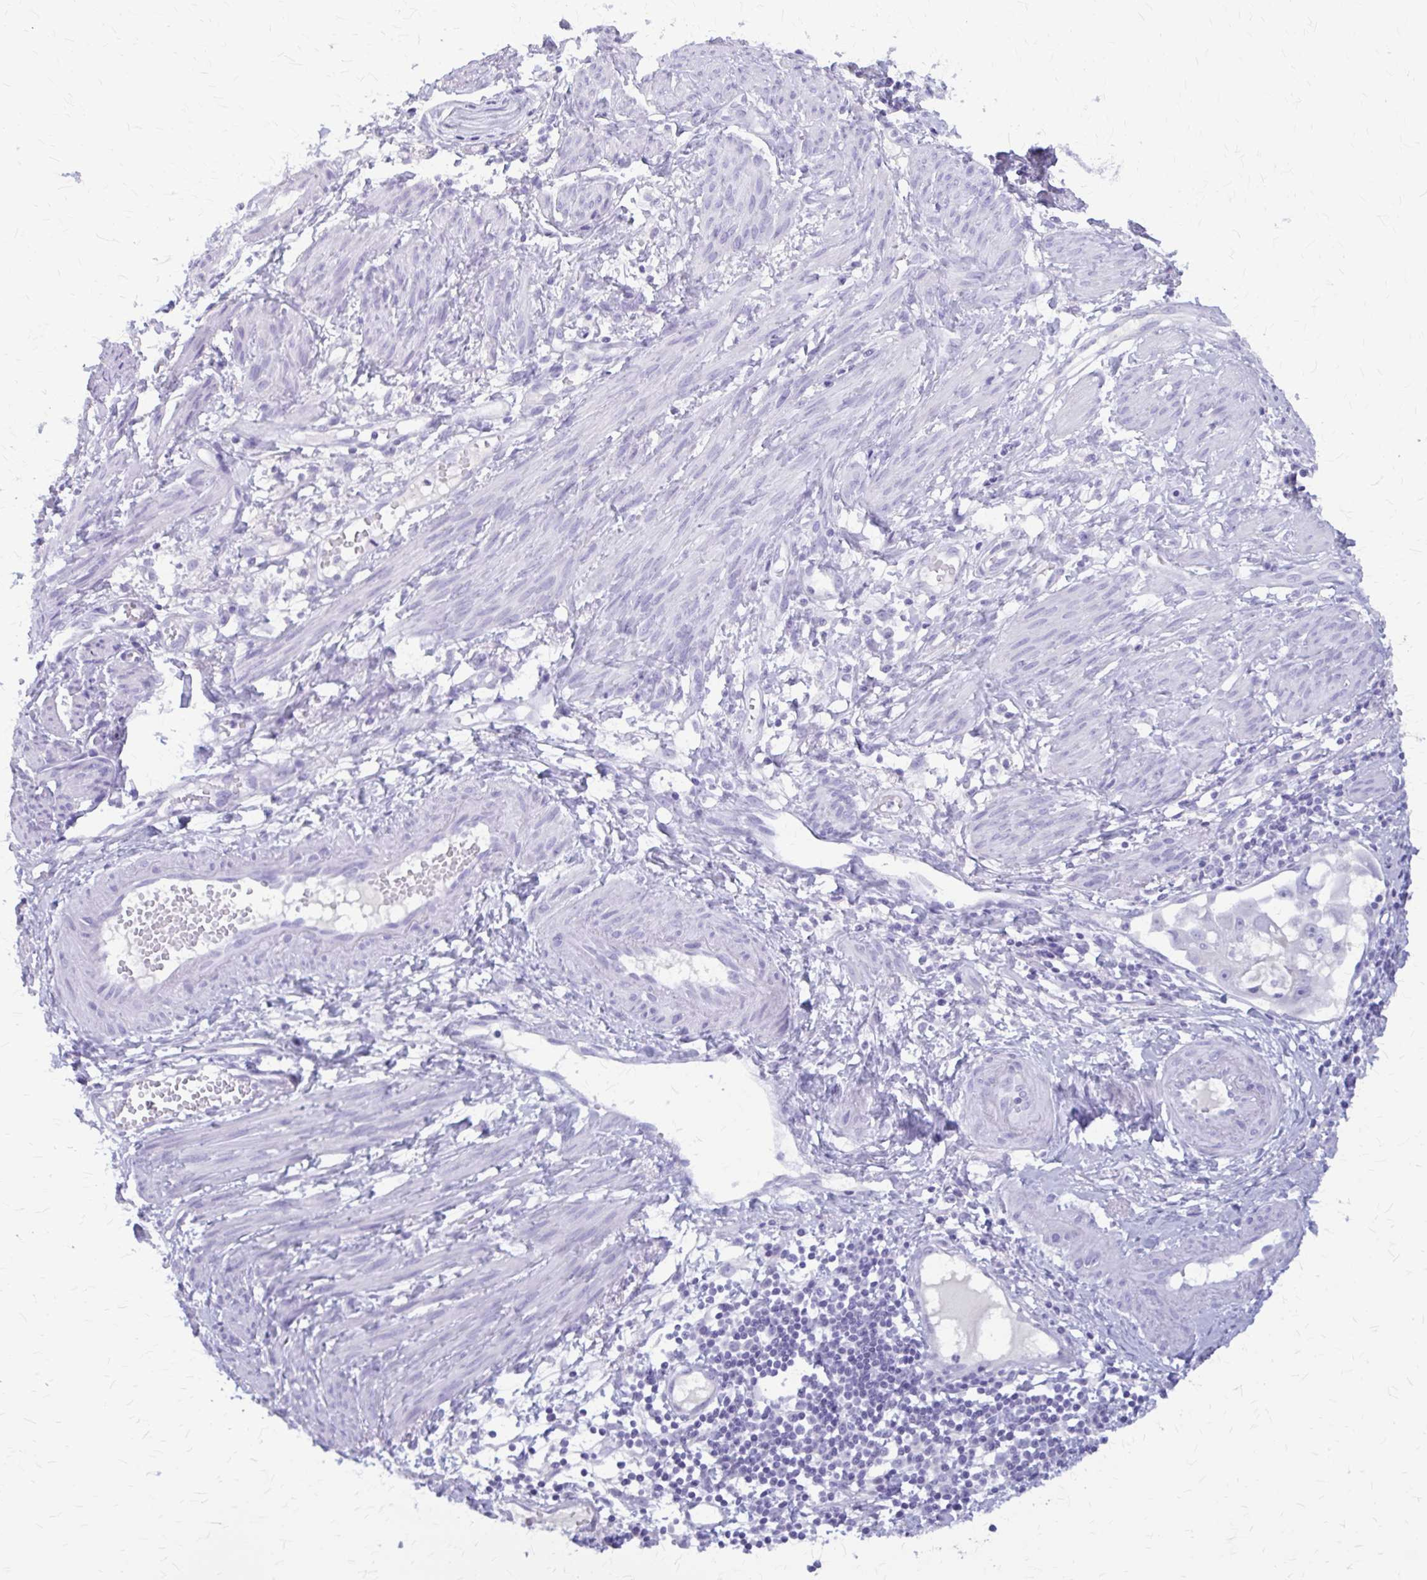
{"staining": {"intensity": "negative", "quantity": "none", "location": "none"}, "tissue": "endometrial cancer", "cell_type": "Tumor cells", "image_type": "cancer", "snomed": [{"axis": "morphology", "description": "Adenocarcinoma, NOS"}, {"axis": "topography", "description": "Endometrium"}], "caption": "Adenocarcinoma (endometrial) was stained to show a protein in brown. There is no significant staining in tumor cells.", "gene": "KLHDC7A", "patient": {"sex": "female", "age": 65}}